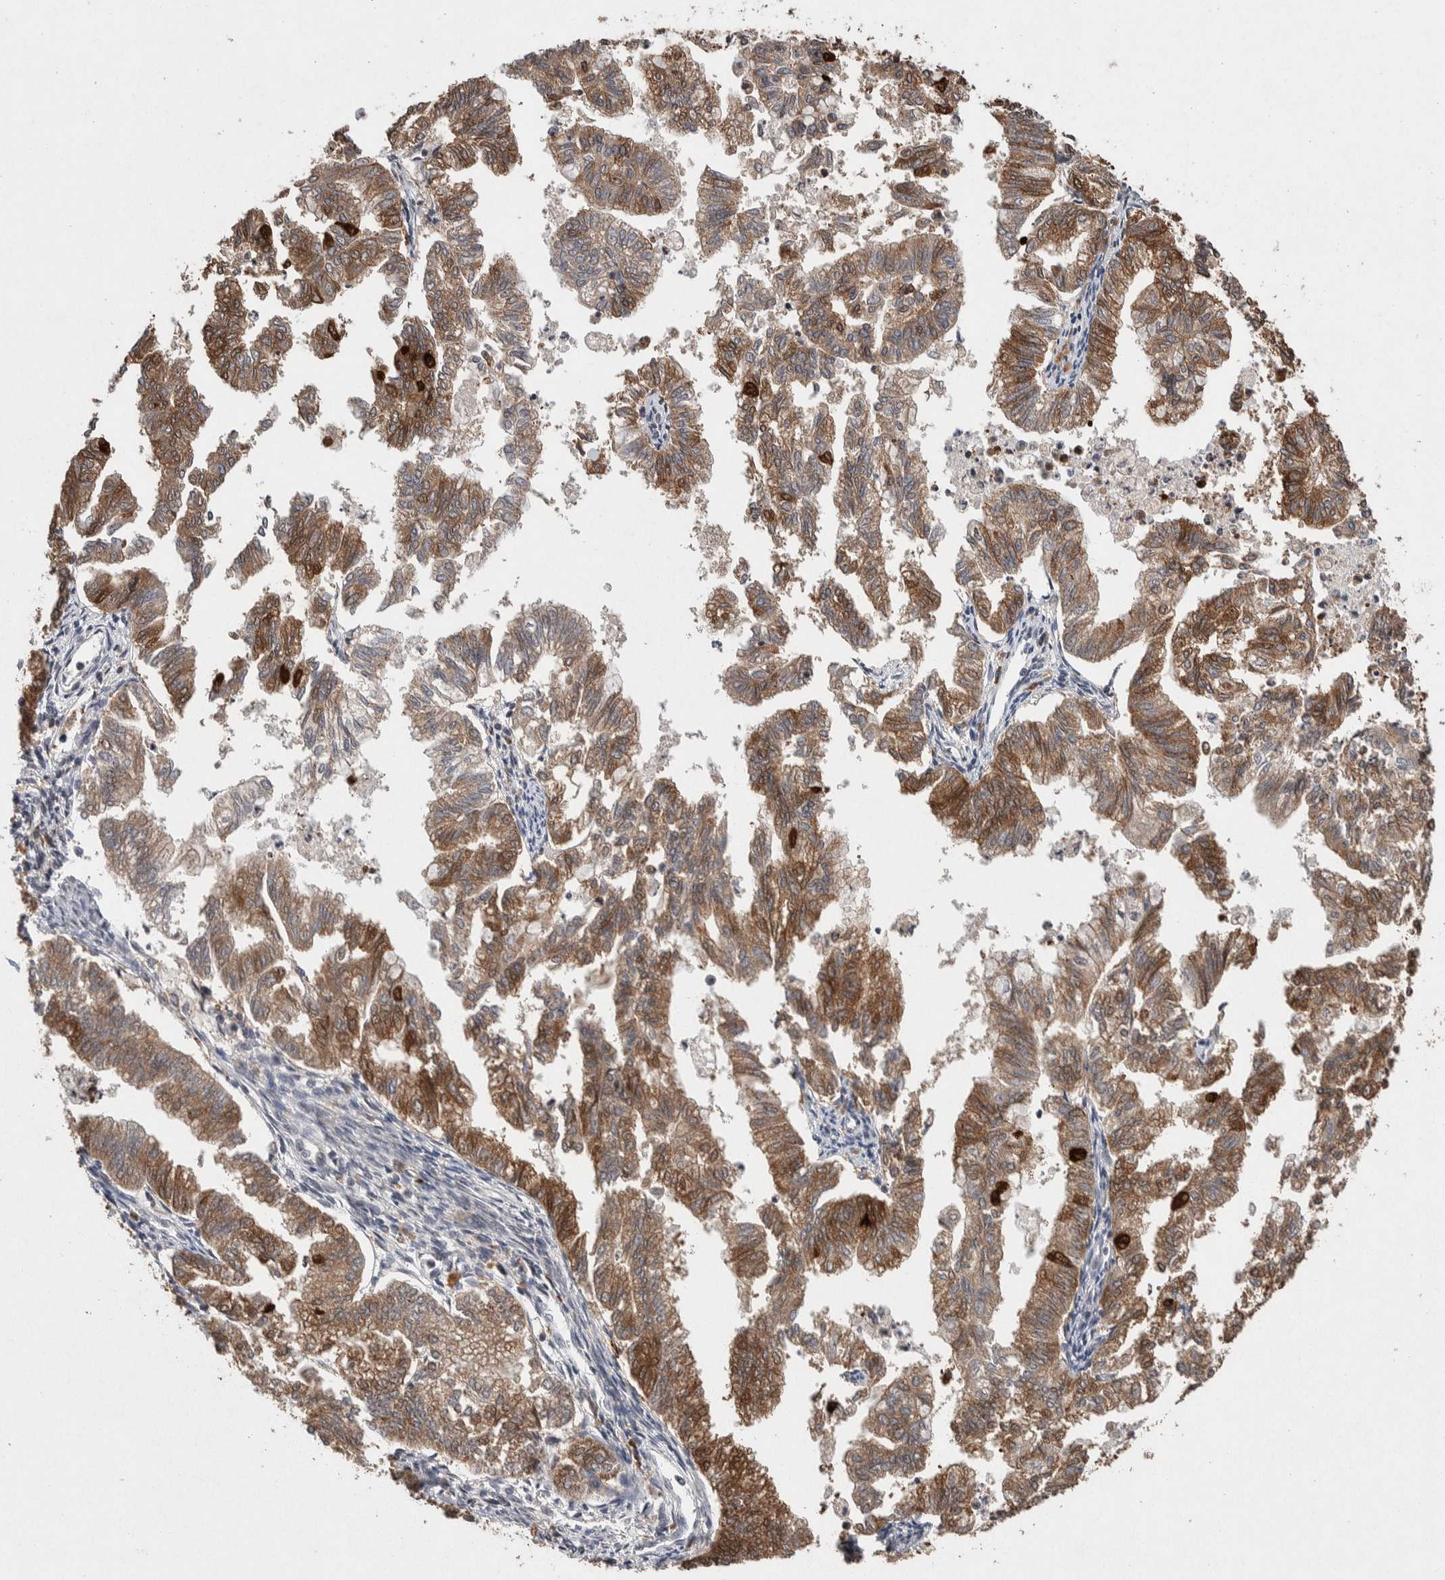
{"staining": {"intensity": "moderate", "quantity": ">75%", "location": "cytoplasmic/membranous"}, "tissue": "endometrial cancer", "cell_type": "Tumor cells", "image_type": "cancer", "snomed": [{"axis": "morphology", "description": "Necrosis, NOS"}, {"axis": "morphology", "description": "Adenocarcinoma, NOS"}, {"axis": "topography", "description": "Endometrium"}], "caption": "DAB (3,3'-diaminobenzidine) immunohistochemical staining of human adenocarcinoma (endometrial) shows moderate cytoplasmic/membranous protein staining in about >75% of tumor cells.", "gene": "KCNK1", "patient": {"sex": "female", "age": 79}}